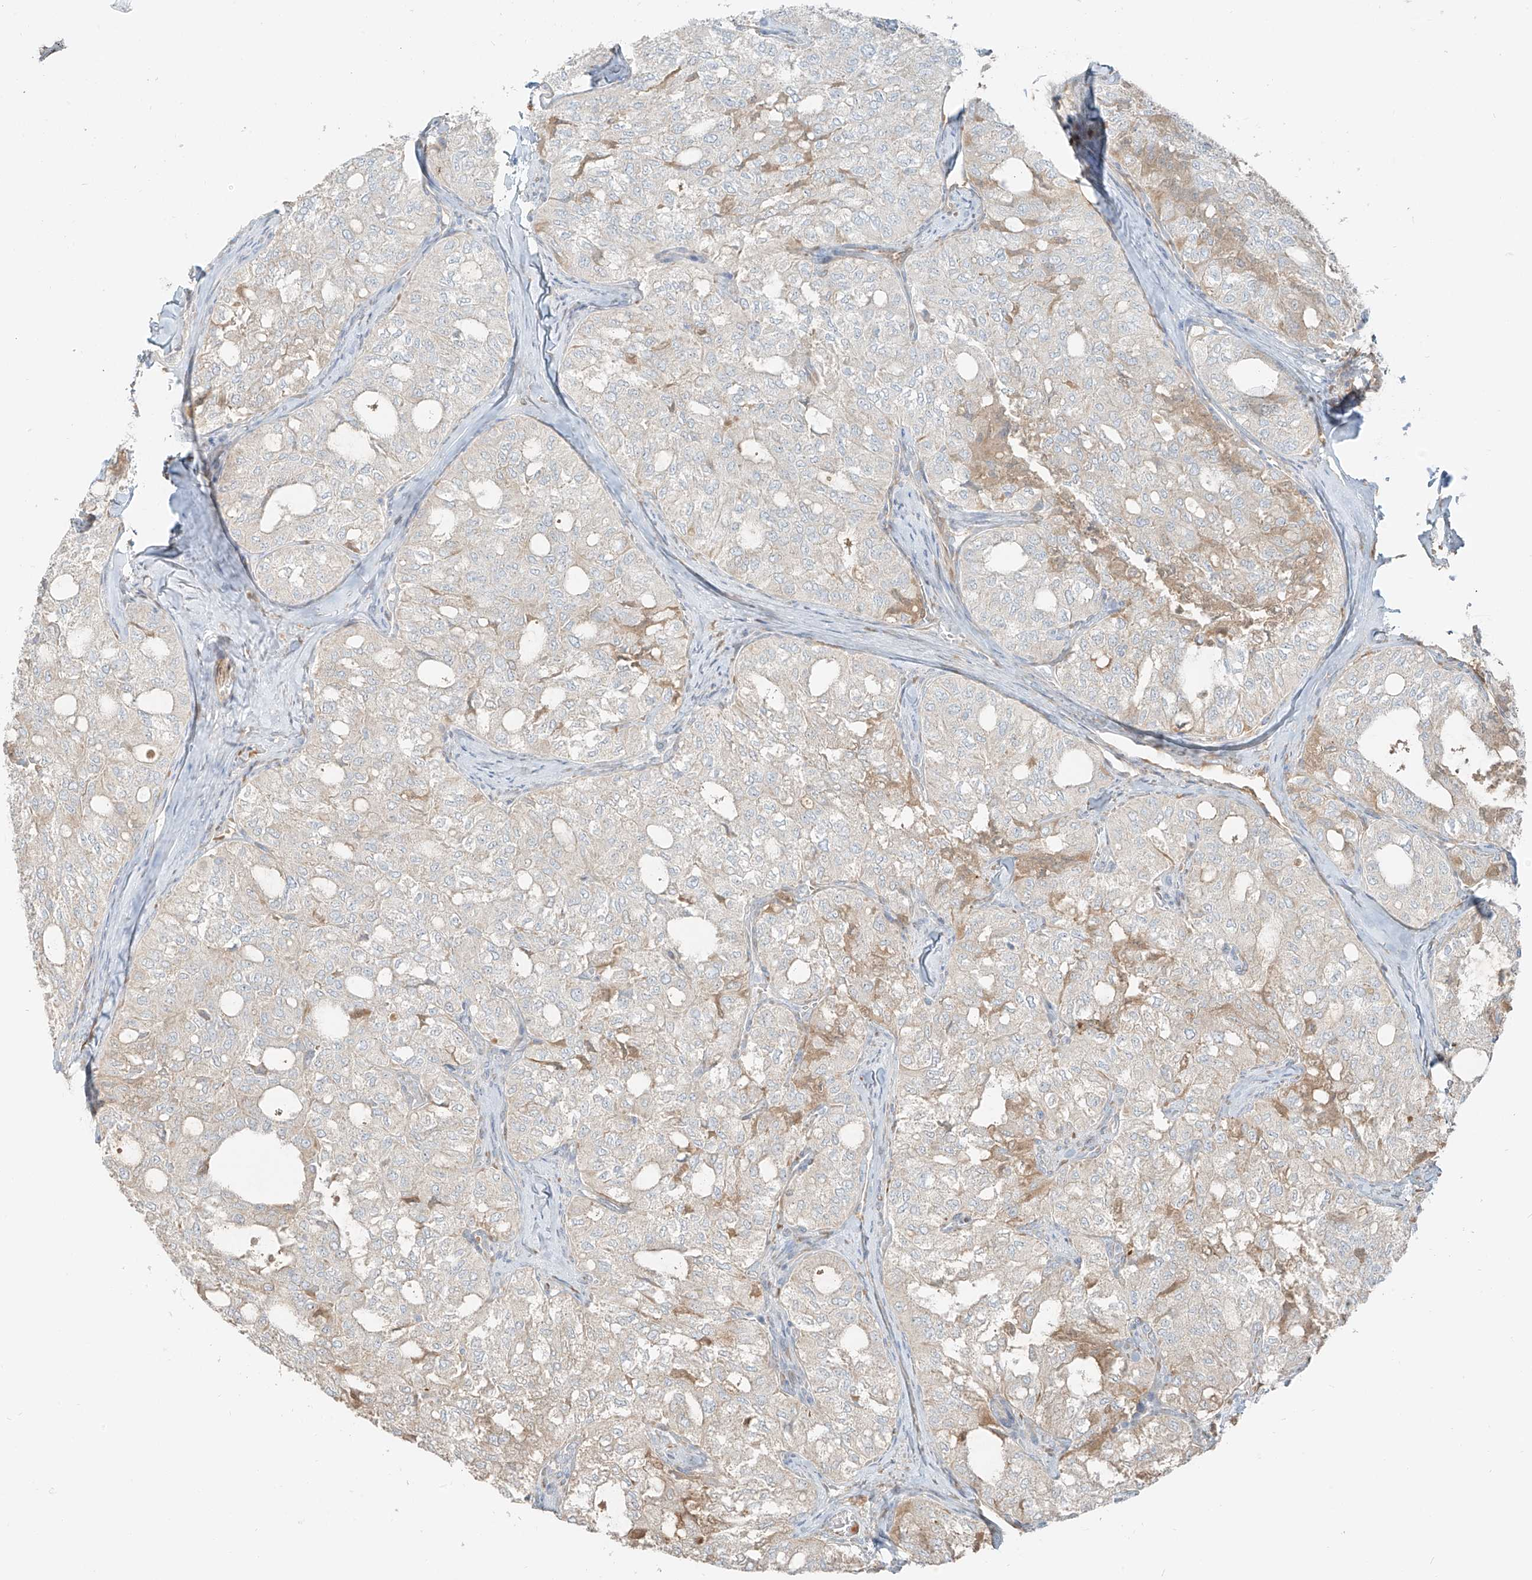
{"staining": {"intensity": "weak", "quantity": "<25%", "location": "cytoplasmic/membranous"}, "tissue": "thyroid cancer", "cell_type": "Tumor cells", "image_type": "cancer", "snomed": [{"axis": "morphology", "description": "Follicular adenoma carcinoma, NOS"}, {"axis": "topography", "description": "Thyroid gland"}], "caption": "Micrograph shows no significant protein staining in tumor cells of follicular adenoma carcinoma (thyroid).", "gene": "FSTL1", "patient": {"sex": "male", "age": 75}}